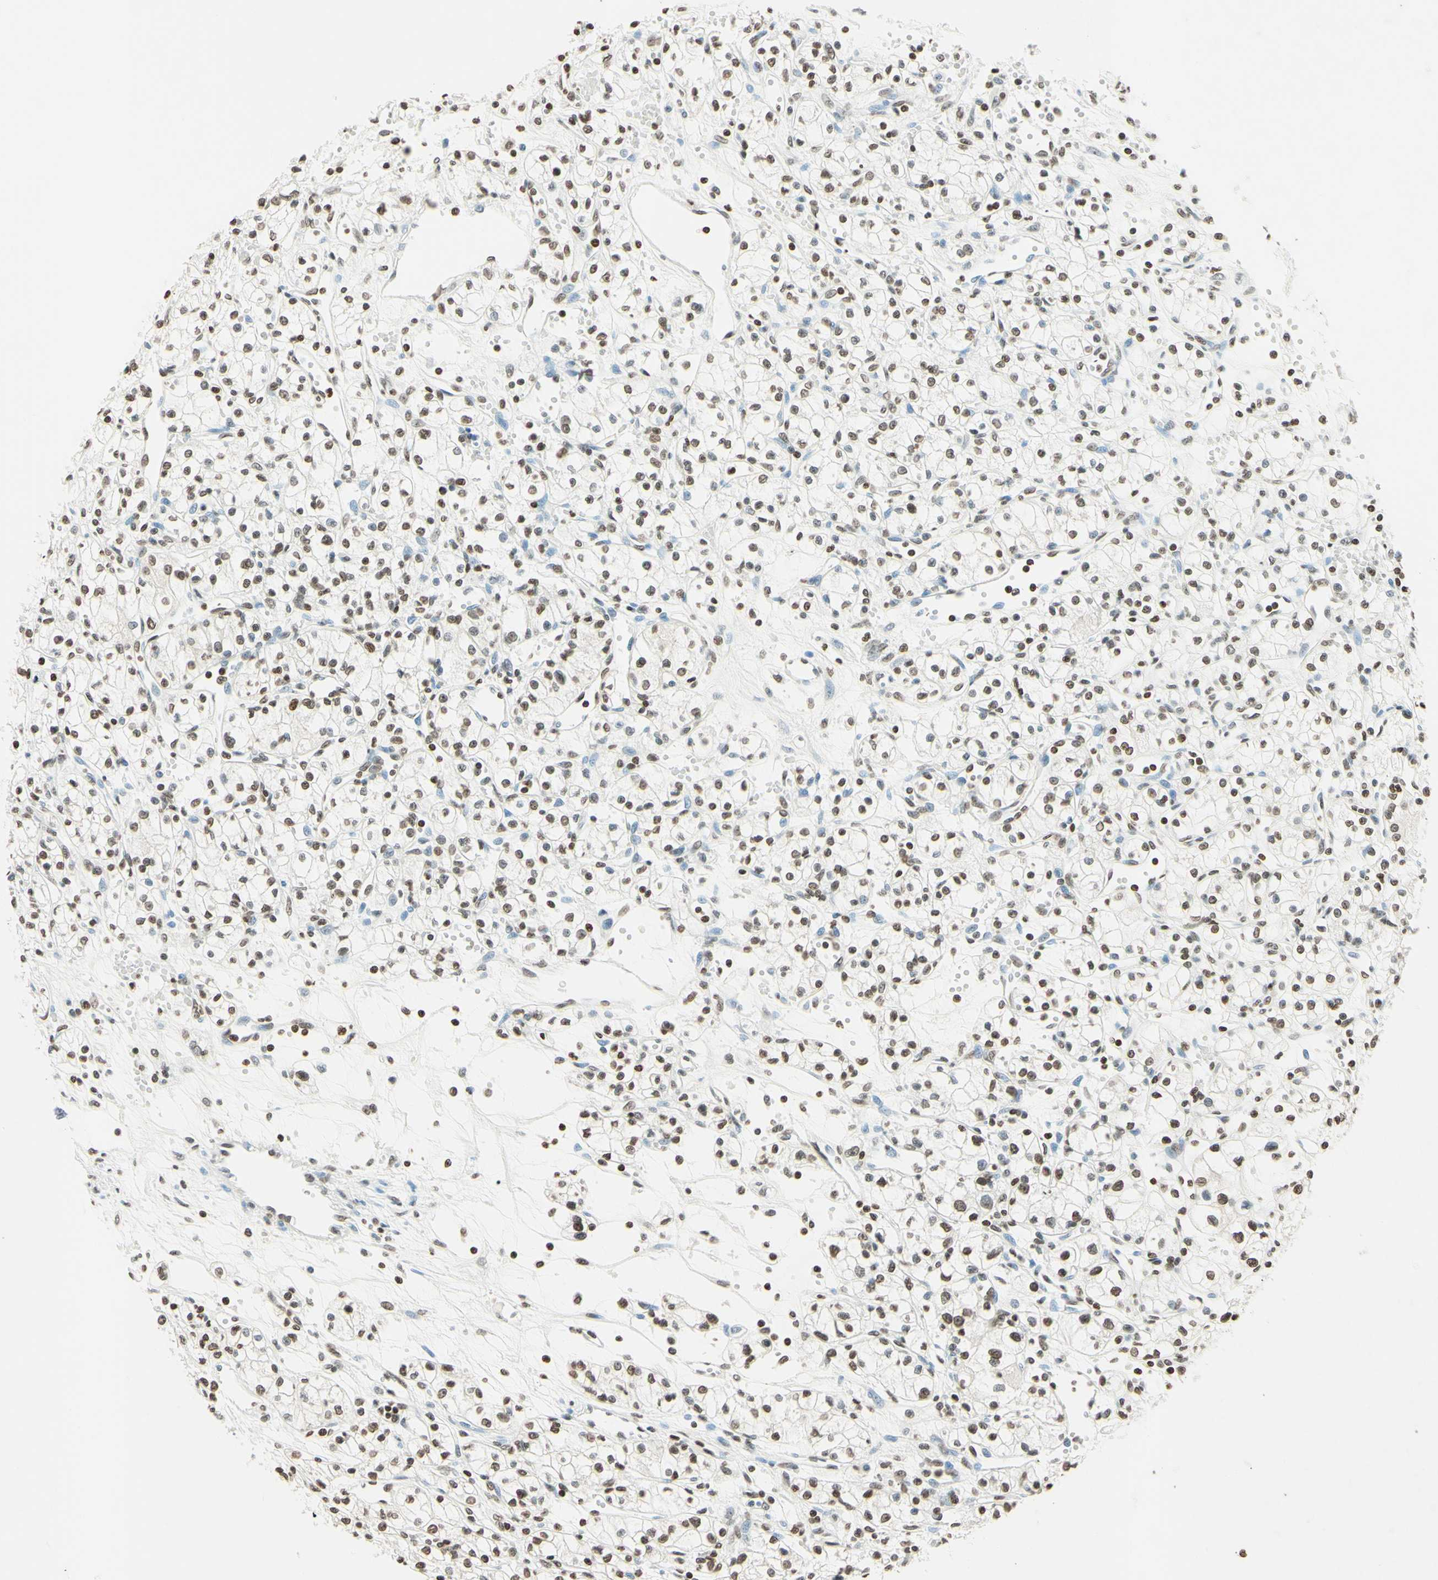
{"staining": {"intensity": "moderate", "quantity": "25%-75%", "location": "nuclear"}, "tissue": "renal cancer", "cell_type": "Tumor cells", "image_type": "cancer", "snomed": [{"axis": "morphology", "description": "Normal tissue, NOS"}, {"axis": "morphology", "description": "Adenocarcinoma, NOS"}, {"axis": "topography", "description": "Kidney"}], "caption": "Protein expression analysis of adenocarcinoma (renal) reveals moderate nuclear positivity in about 25%-75% of tumor cells. (IHC, brightfield microscopy, high magnification).", "gene": "MSH2", "patient": {"sex": "male", "age": 59}}